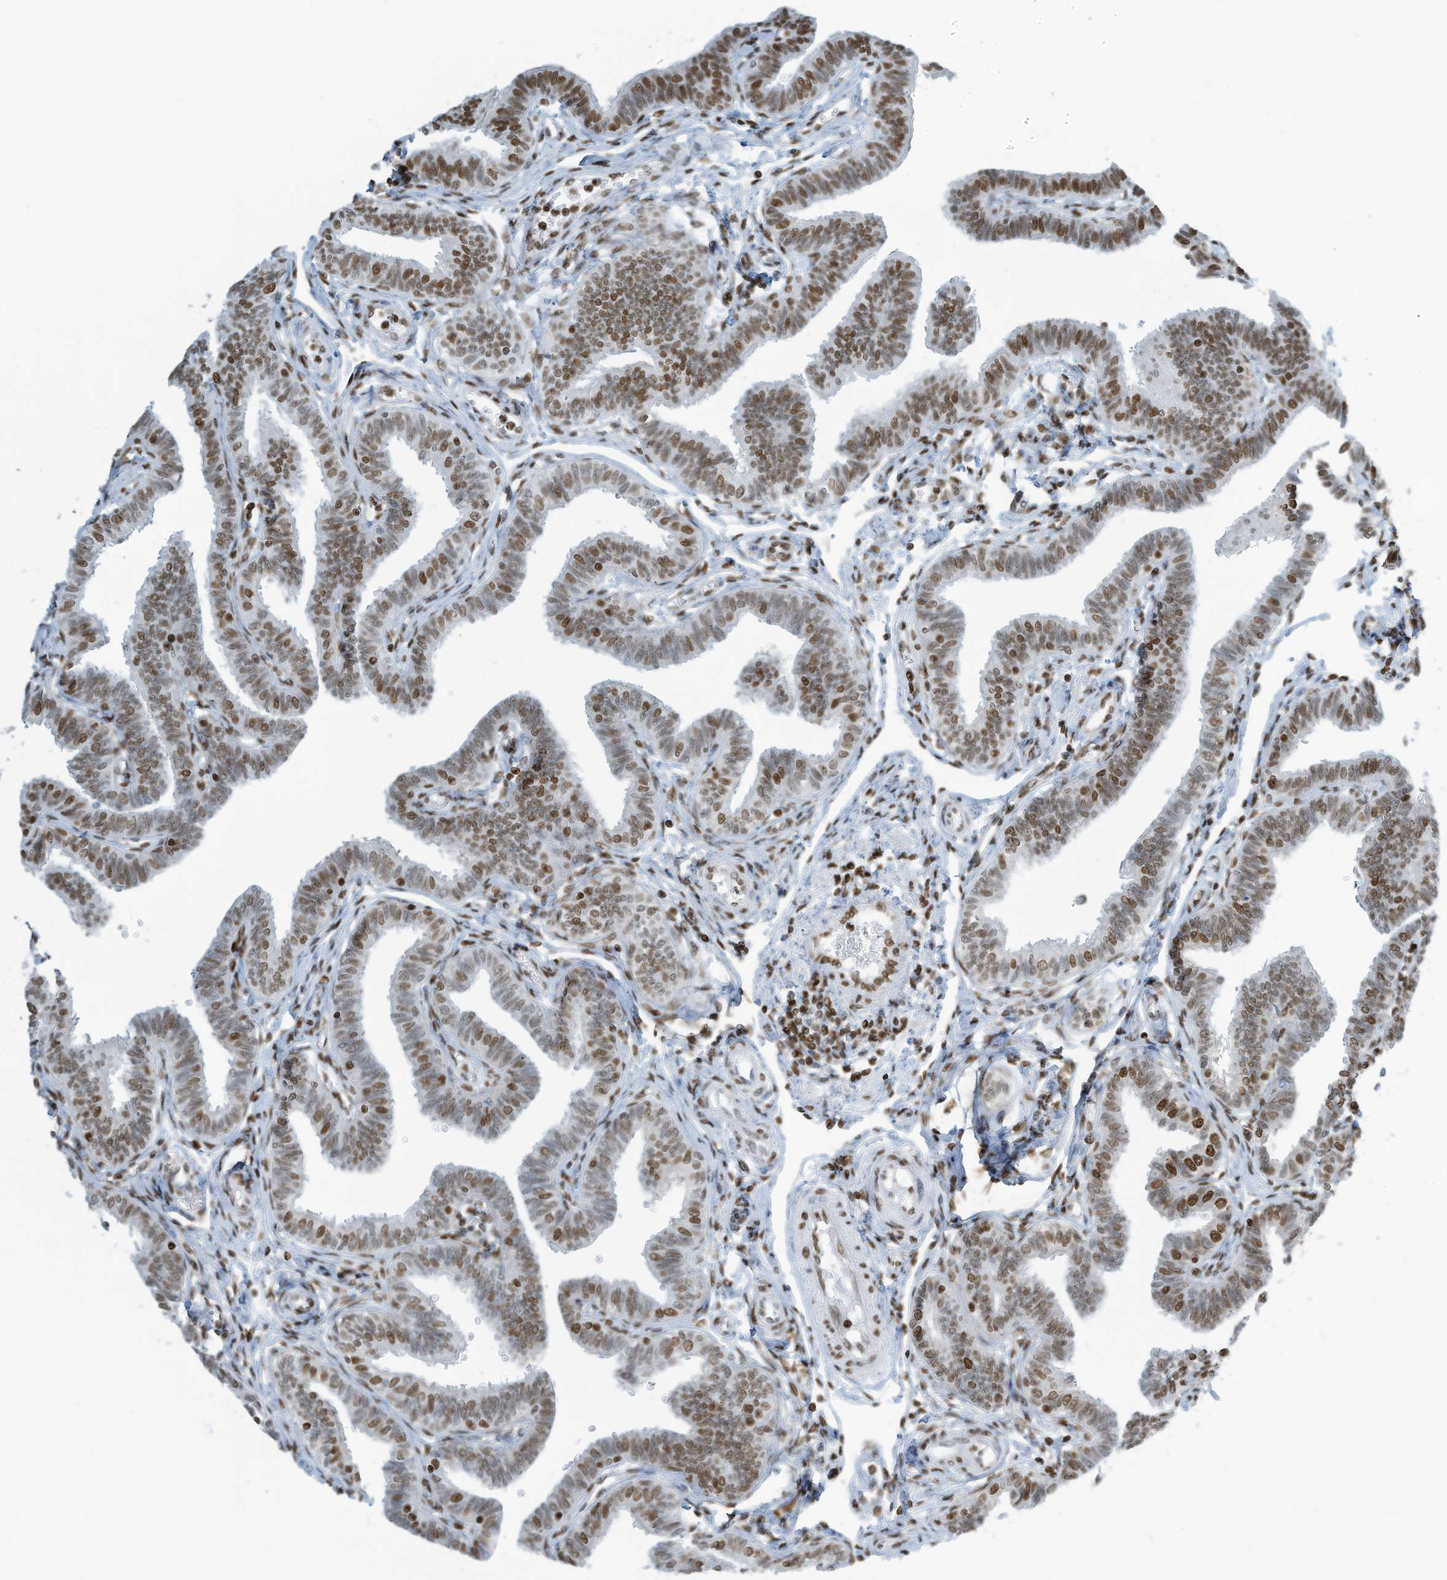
{"staining": {"intensity": "strong", "quantity": ">75%", "location": "nuclear"}, "tissue": "fallopian tube", "cell_type": "Glandular cells", "image_type": "normal", "snomed": [{"axis": "morphology", "description": "Normal tissue, NOS"}, {"axis": "topography", "description": "Fallopian tube"}, {"axis": "topography", "description": "Ovary"}], "caption": "Human fallopian tube stained for a protein (brown) reveals strong nuclear positive expression in approximately >75% of glandular cells.", "gene": "ENSG00000257390", "patient": {"sex": "female", "age": 23}}